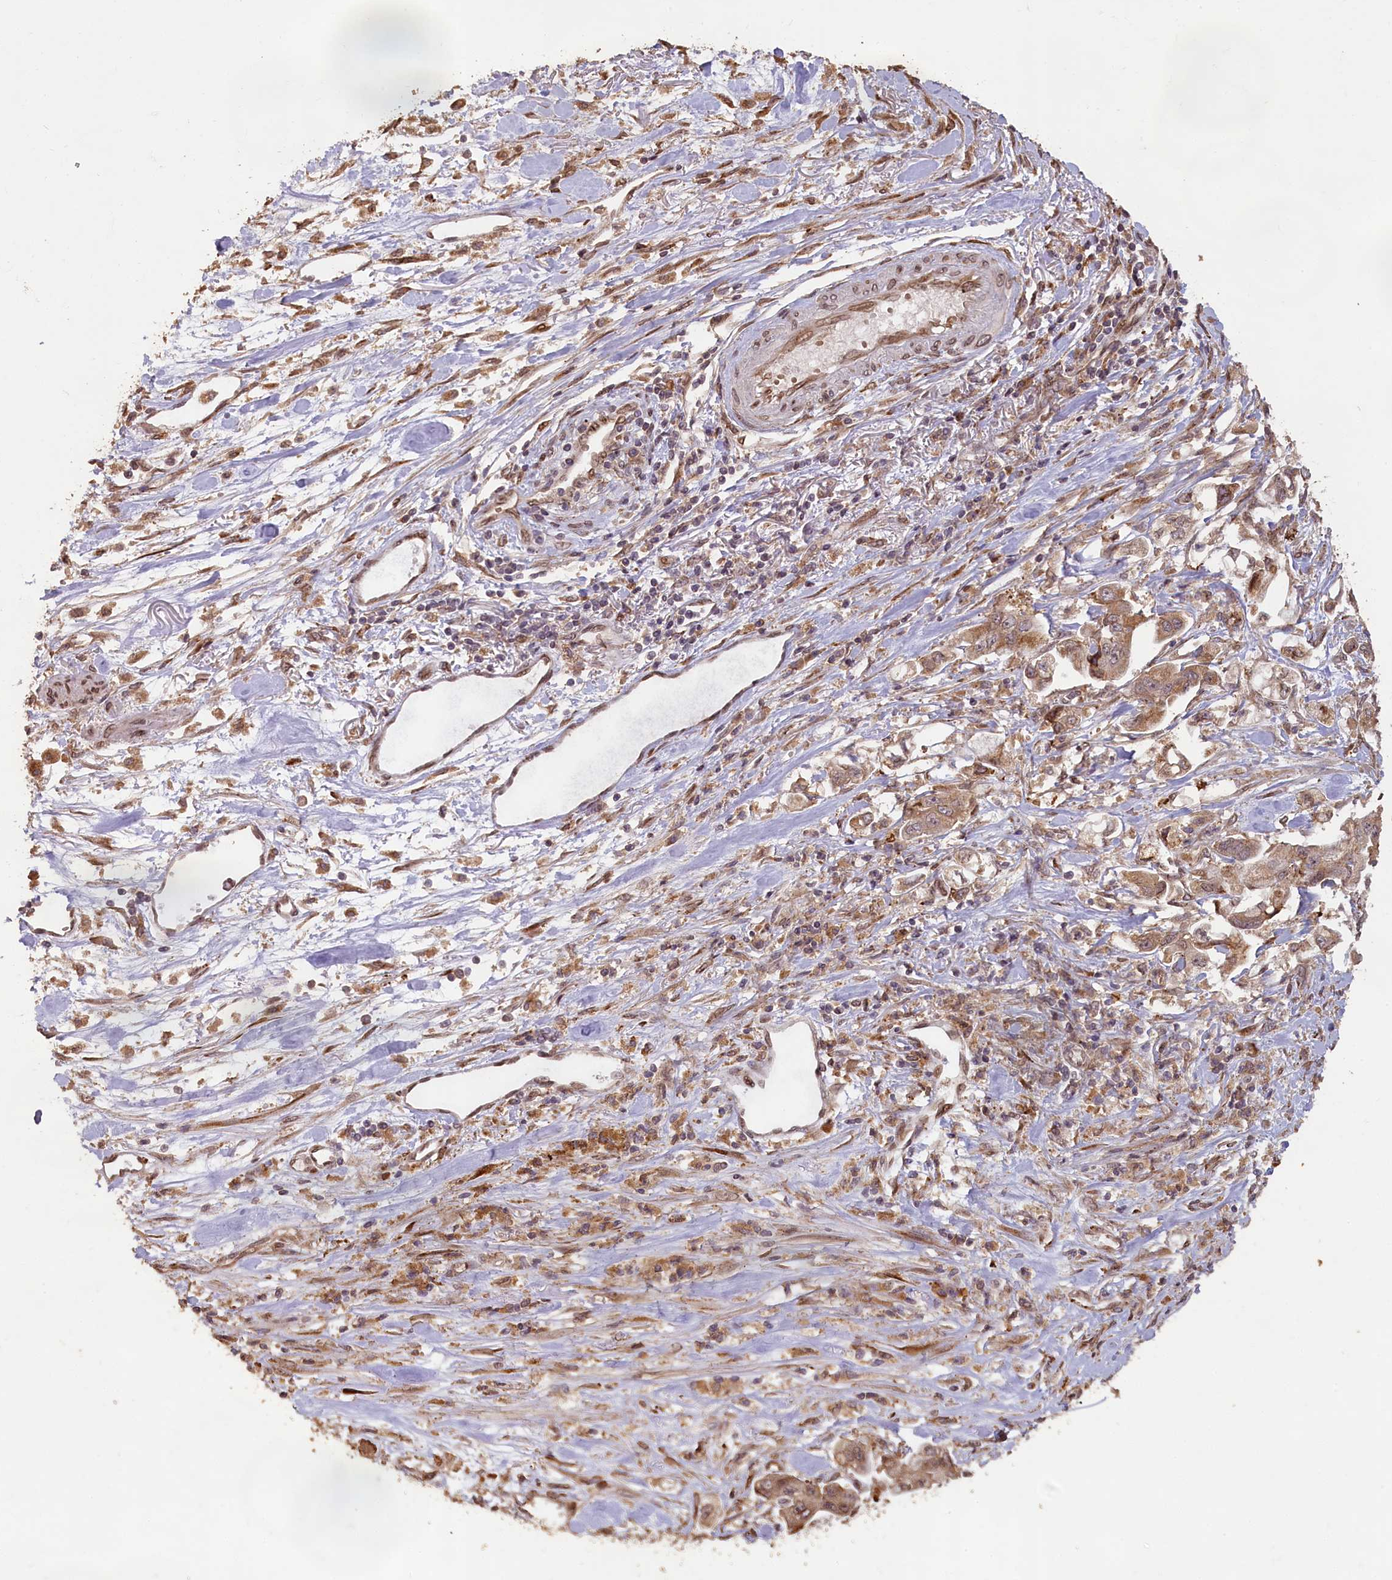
{"staining": {"intensity": "moderate", "quantity": ">75%", "location": "cytoplasmic/membranous"}, "tissue": "stomach cancer", "cell_type": "Tumor cells", "image_type": "cancer", "snomed": [{"axis": "morphology", "description": "Adenocarcinoma, NOS"}, {"axis": "topography", "description": "Stomach"}], "caption": "Stomach adenocarcinoma was stained to show a protein in brown. There is medium levels of moderate cytoplasmic/membranous expression in approximately >75% of tumor cells.", "gene": "SLC38A7", "patient": {"sex": "male", "age": 62}}